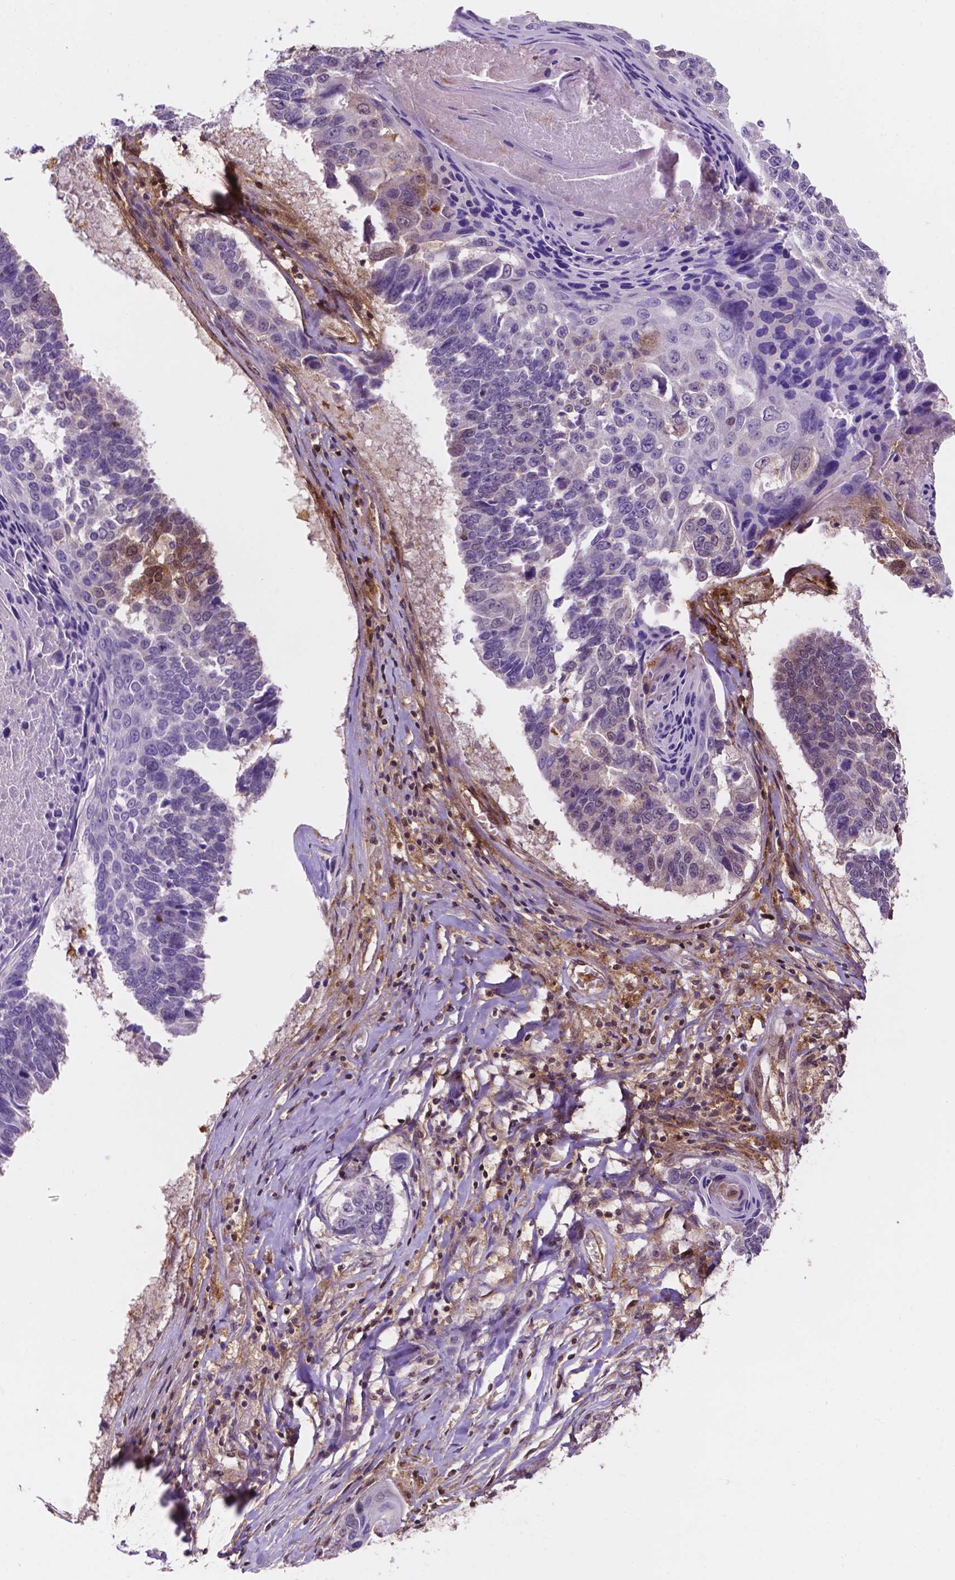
{"staining": {"intensity": "negative", "quantity": "none", "location": "none"}, "tissue": "lung cancer", "cell_type": "Tumor cells", "image_type": "cancer", "snomed": [{"axis": "morphology", "description": "Squamous cell carcinoma, NOS"}, {"axis": "topography", "description": "Lung"}], "caption": "A micrograph of human lung squamous cell carcinoma is negative for staining in tumor cells.", "gene": "UBE2L6", "patient": {"sex": "male", "age": 73}}